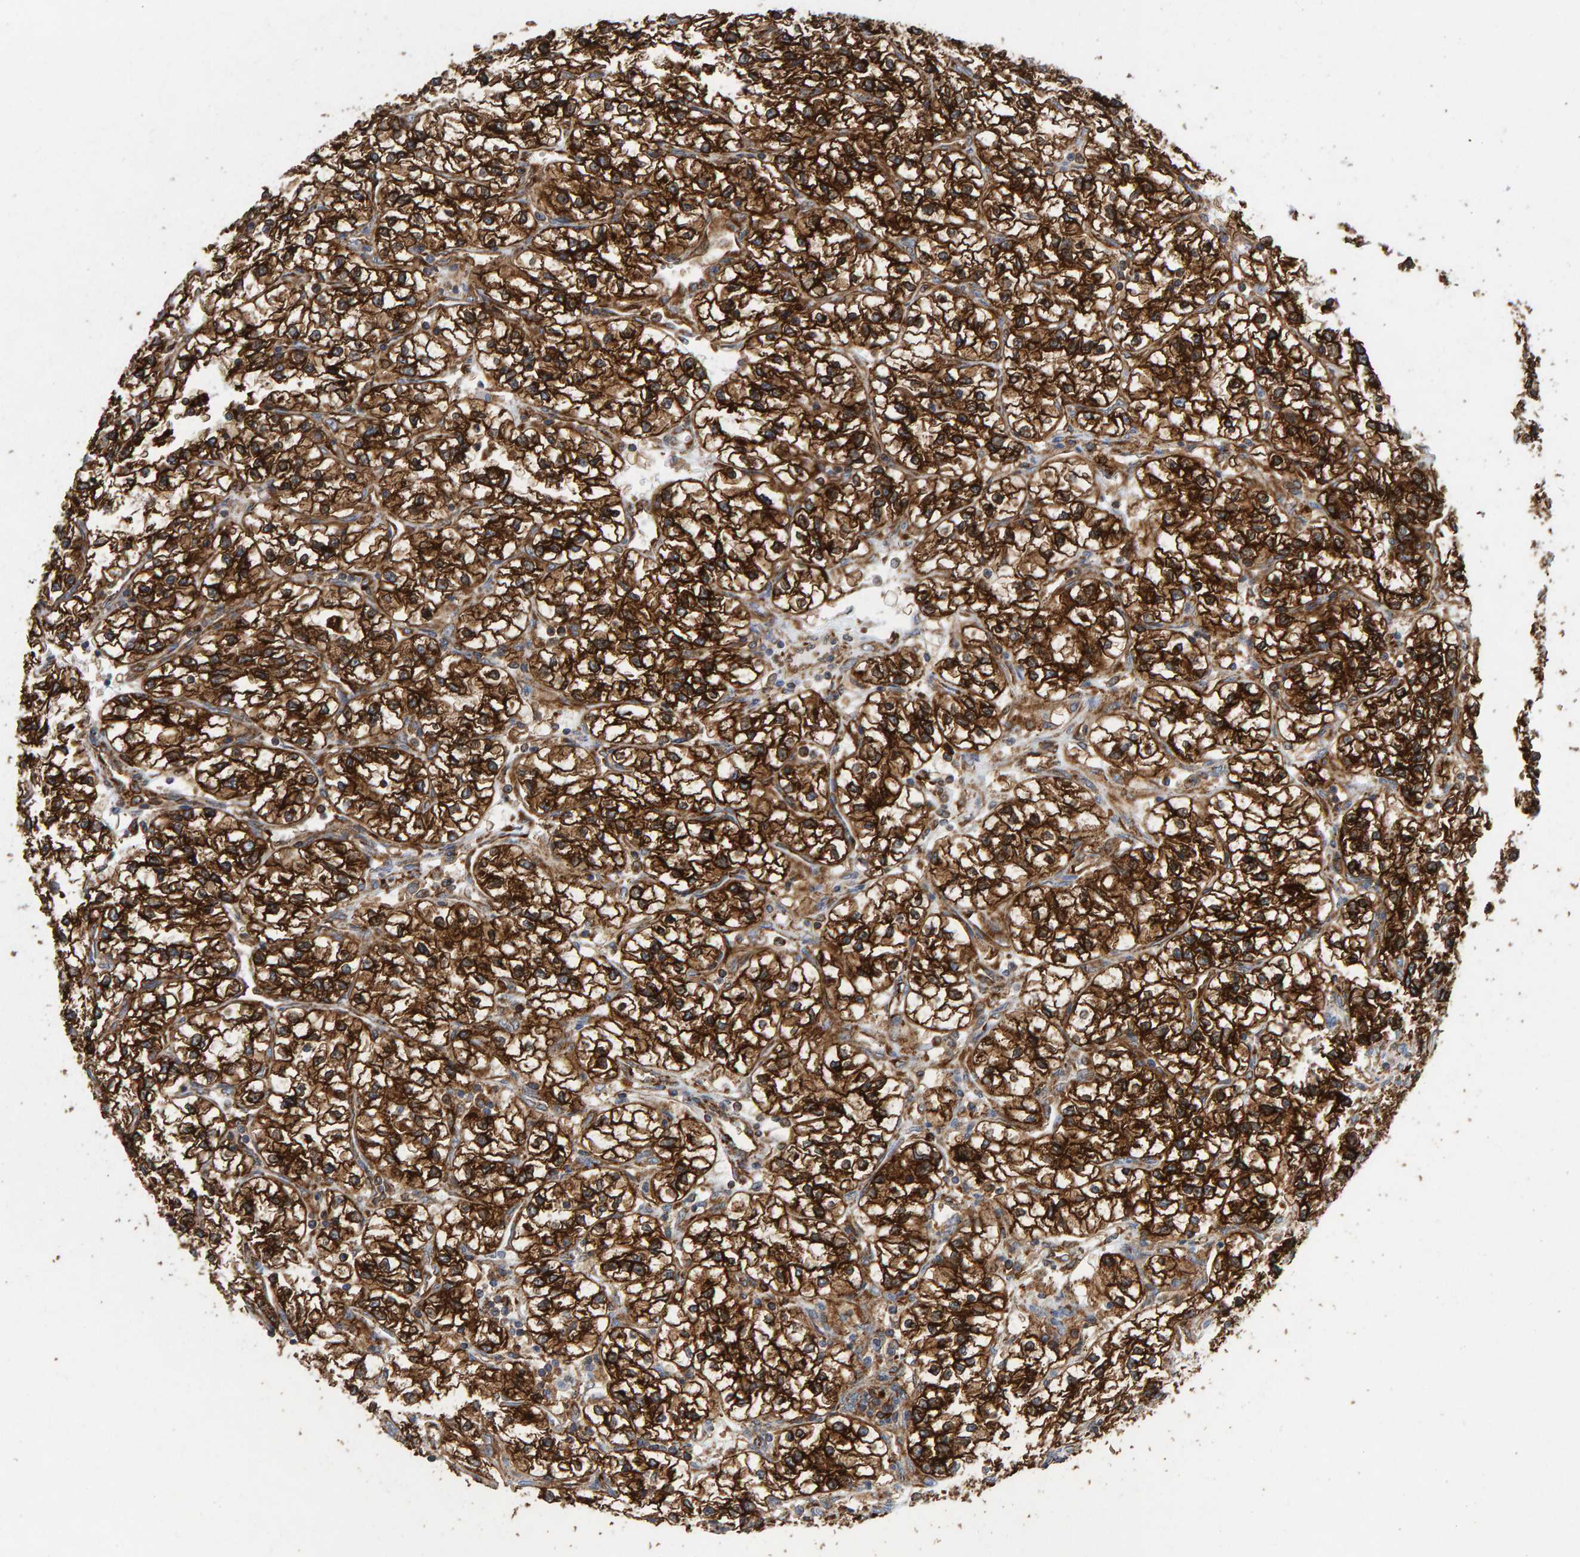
{"staining": {"intensity": "strong", "quantity": ">75%", "location": "cytoplasmic/membranous"}, "tissue": "renal cancer", "cell_type": "Tumor cells", "image_type": "cancer", "snomed": [{"axis": "morphology", "description": "Adenocarcinoma, NOS"}, {"axis": "topography", "description": "Kidney"}], "caption": "Adenocarcinoma (renal) was stained to show a protein in brown. There is high levels of strong cytoplasmic/membranous staining in about >75% of tumor cells.", "gene": "MVP", "patient": {"sex": "female", "age": 57}}